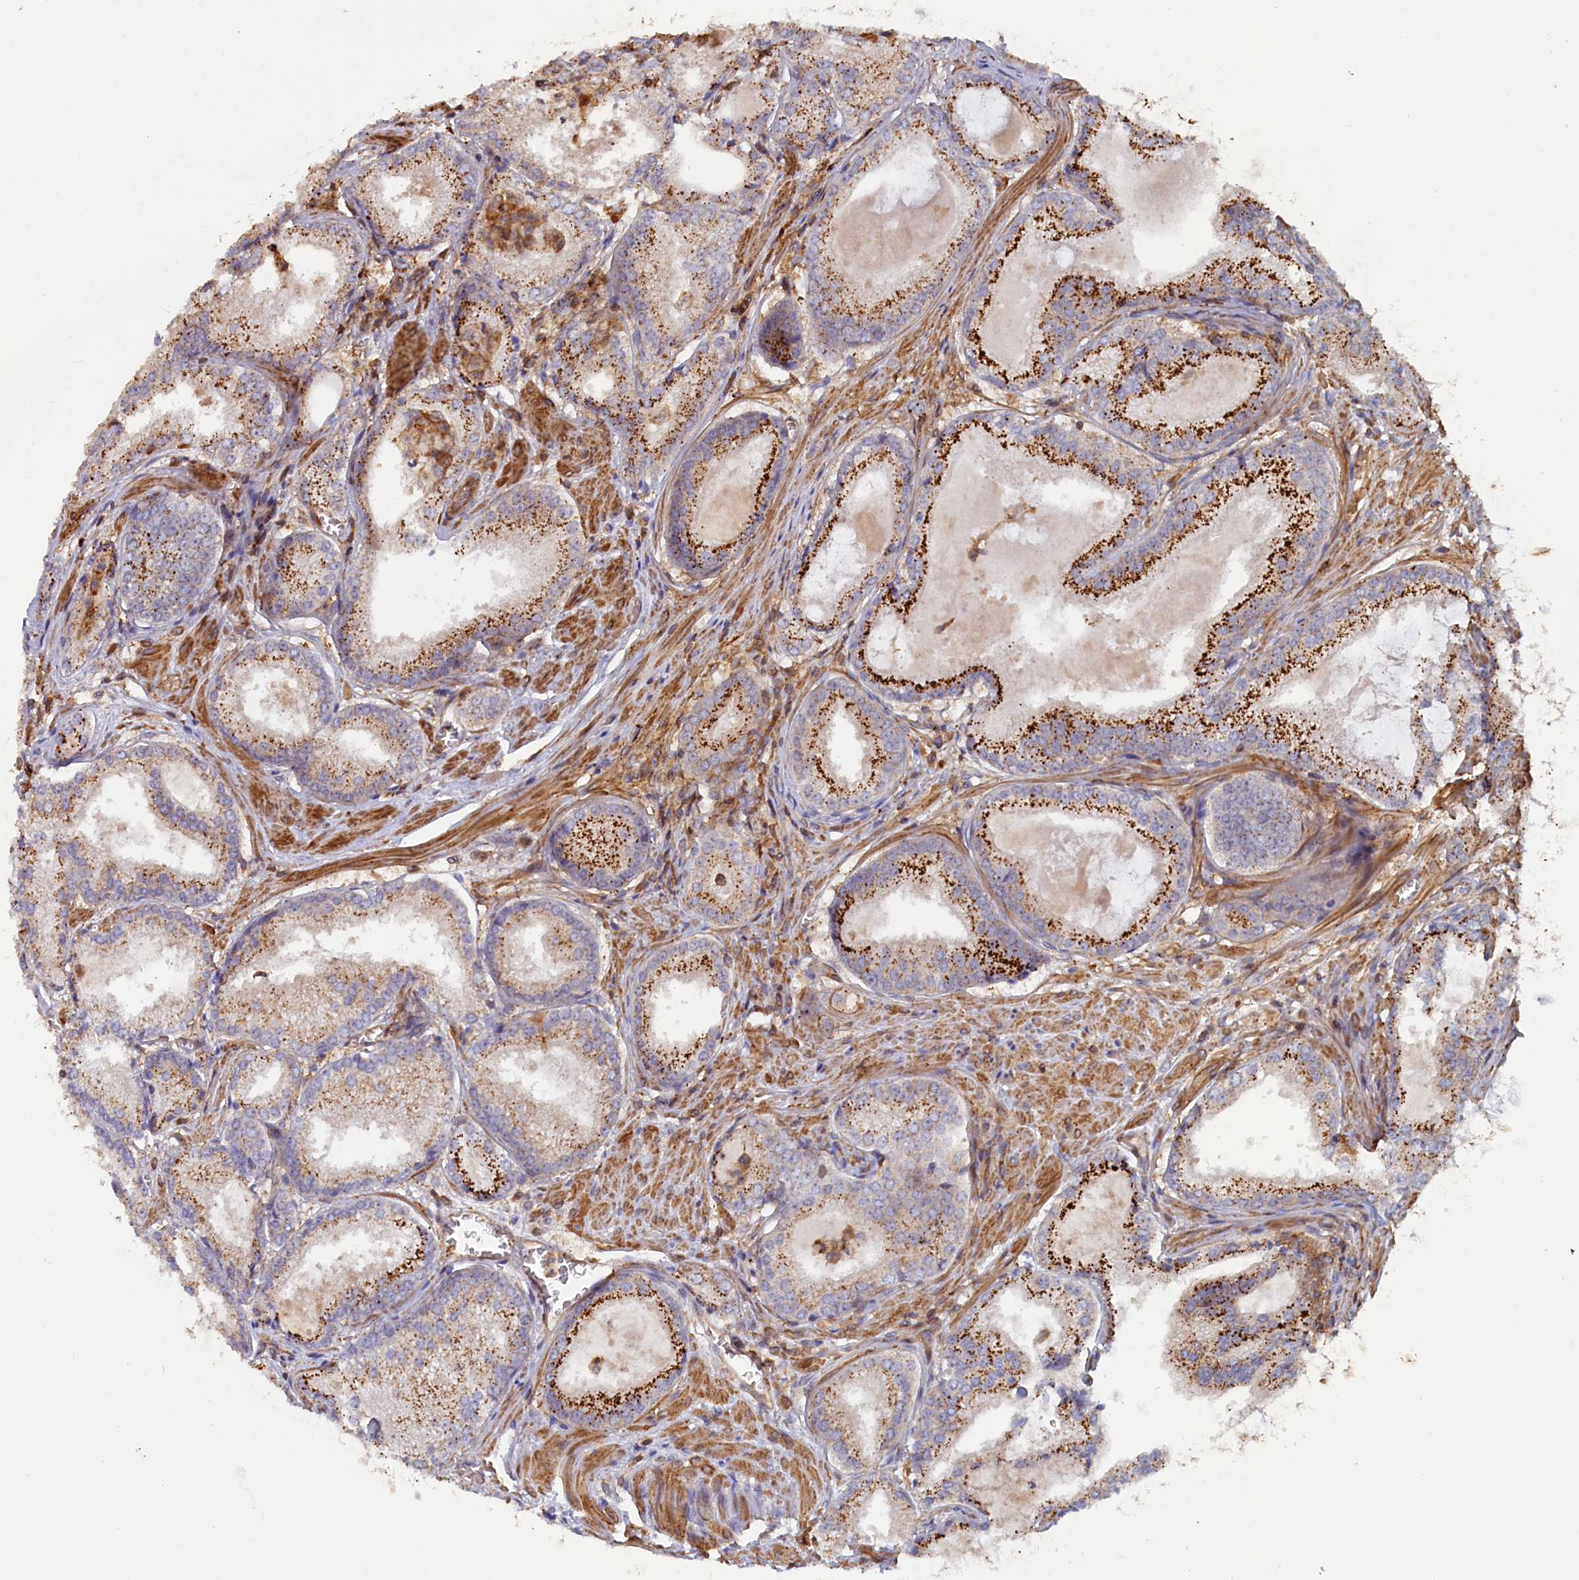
{"staining": {"intensity": "moderate", "quantity": ">75%", "location": "cytoplasmic/membranous"}, "tissue": "prostate cancer", "cell_type": "Tumor cells", "image_type": "cancer", "snomed": [{"axis": "morphology", "description": "Adenocarcinoma, Low grade"}, {"axis": "topography", "description": "Prostate"}], "caption": "Protein expression analysis of prostate cancer (low-grade adenocarcinoma) displays moderate cytoplasmic/membranous positivity in about >75% of tumor cells.", "gene": "ANKRD27", "patient": {"sex": "male", "age": 54}}